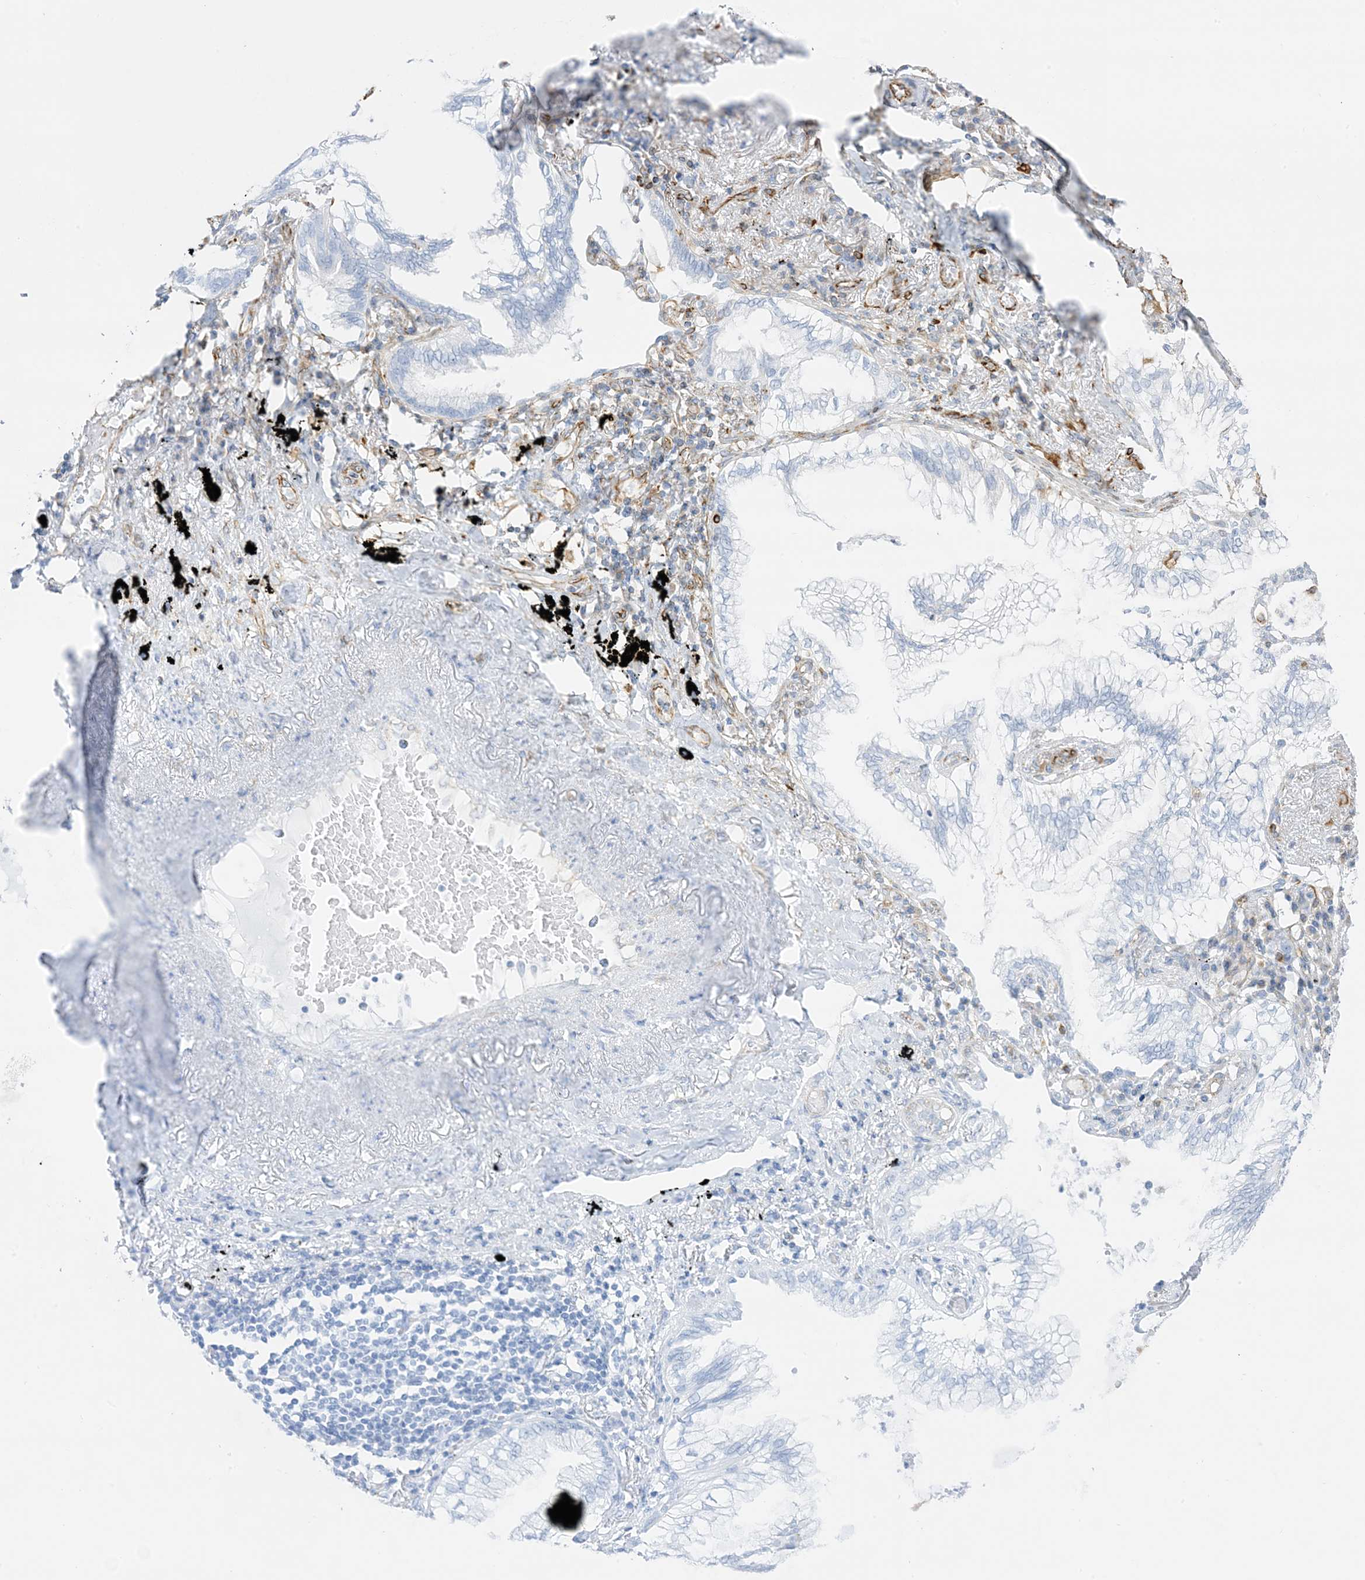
{"staining": {"intensity": "negative", "quantity": "none", "location": "none"}, "tissue": "lung cancer", "cell_type": "Tumor cells", "image_type": "cancer", "snomed": [{"axis": "morphology", "description": "Adenocarcinoma, NOS"}, {"axis": "topography", "description": "Lung"}], "caption": "This is an immunohistochemistry (IHC) histopathology image of adenocarcinoma (lung). There is no expression in tumor cells.", "gene": "PID1", "patient": {"sex": "female", "age": 70}}